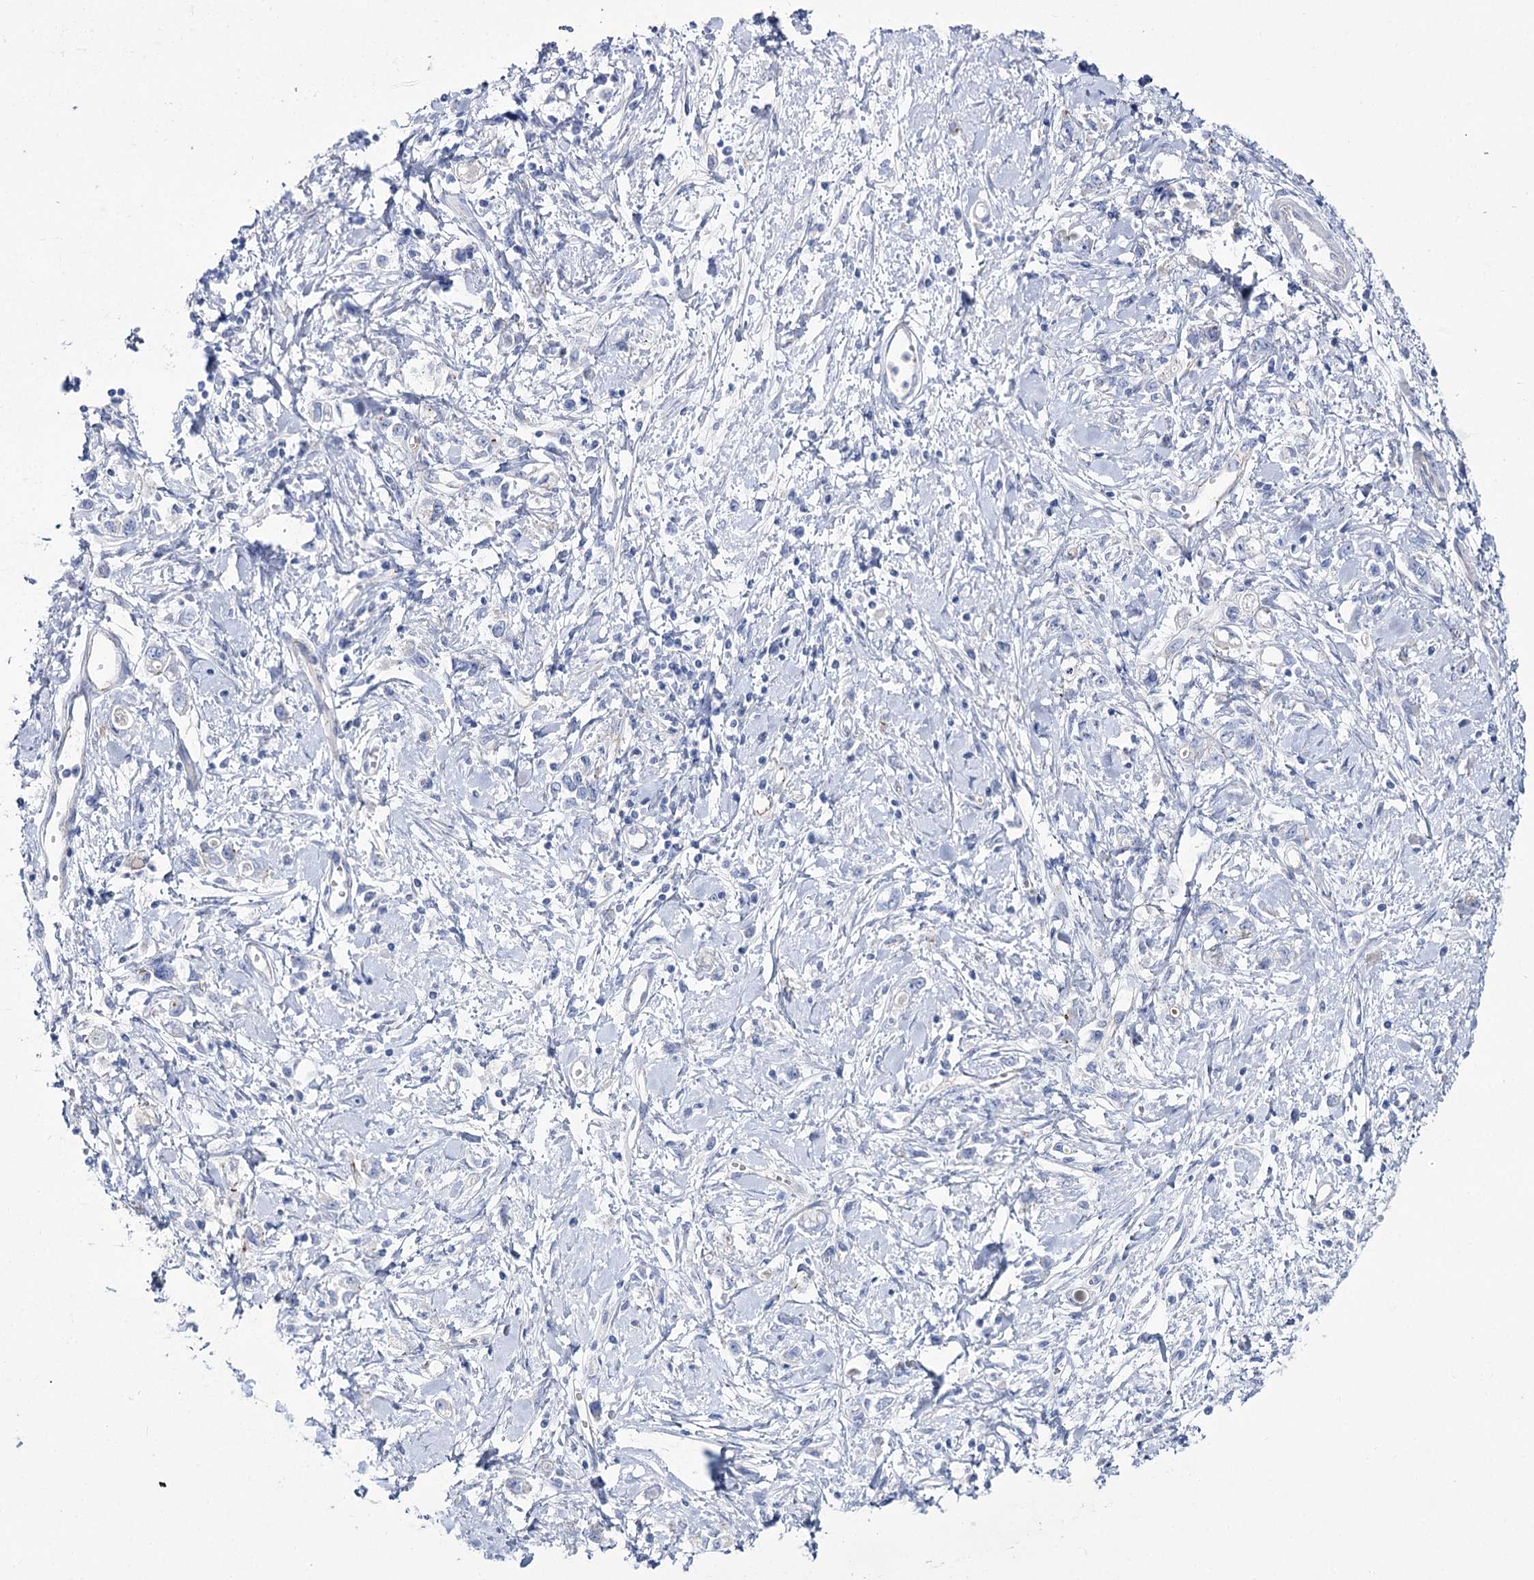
{"staining": {"intensity": "negative", "quantity": "none", "location": "none"}, "tissue": "stomach cancer", "cell_type": "Tumor cells", "image_type": "cancer", "snomed": [{"axis": "morphology", "description": "Adenocarcinoma, NOS"}, {"axis": "topography", "description": "Stomach"}], "caption": "Stomach adenocarcinoma was stained to show a protein in brown. There is no significant staining in tumor cells.", "gene": "NRAP", "patient": {"sex": "female", "age": 76}}